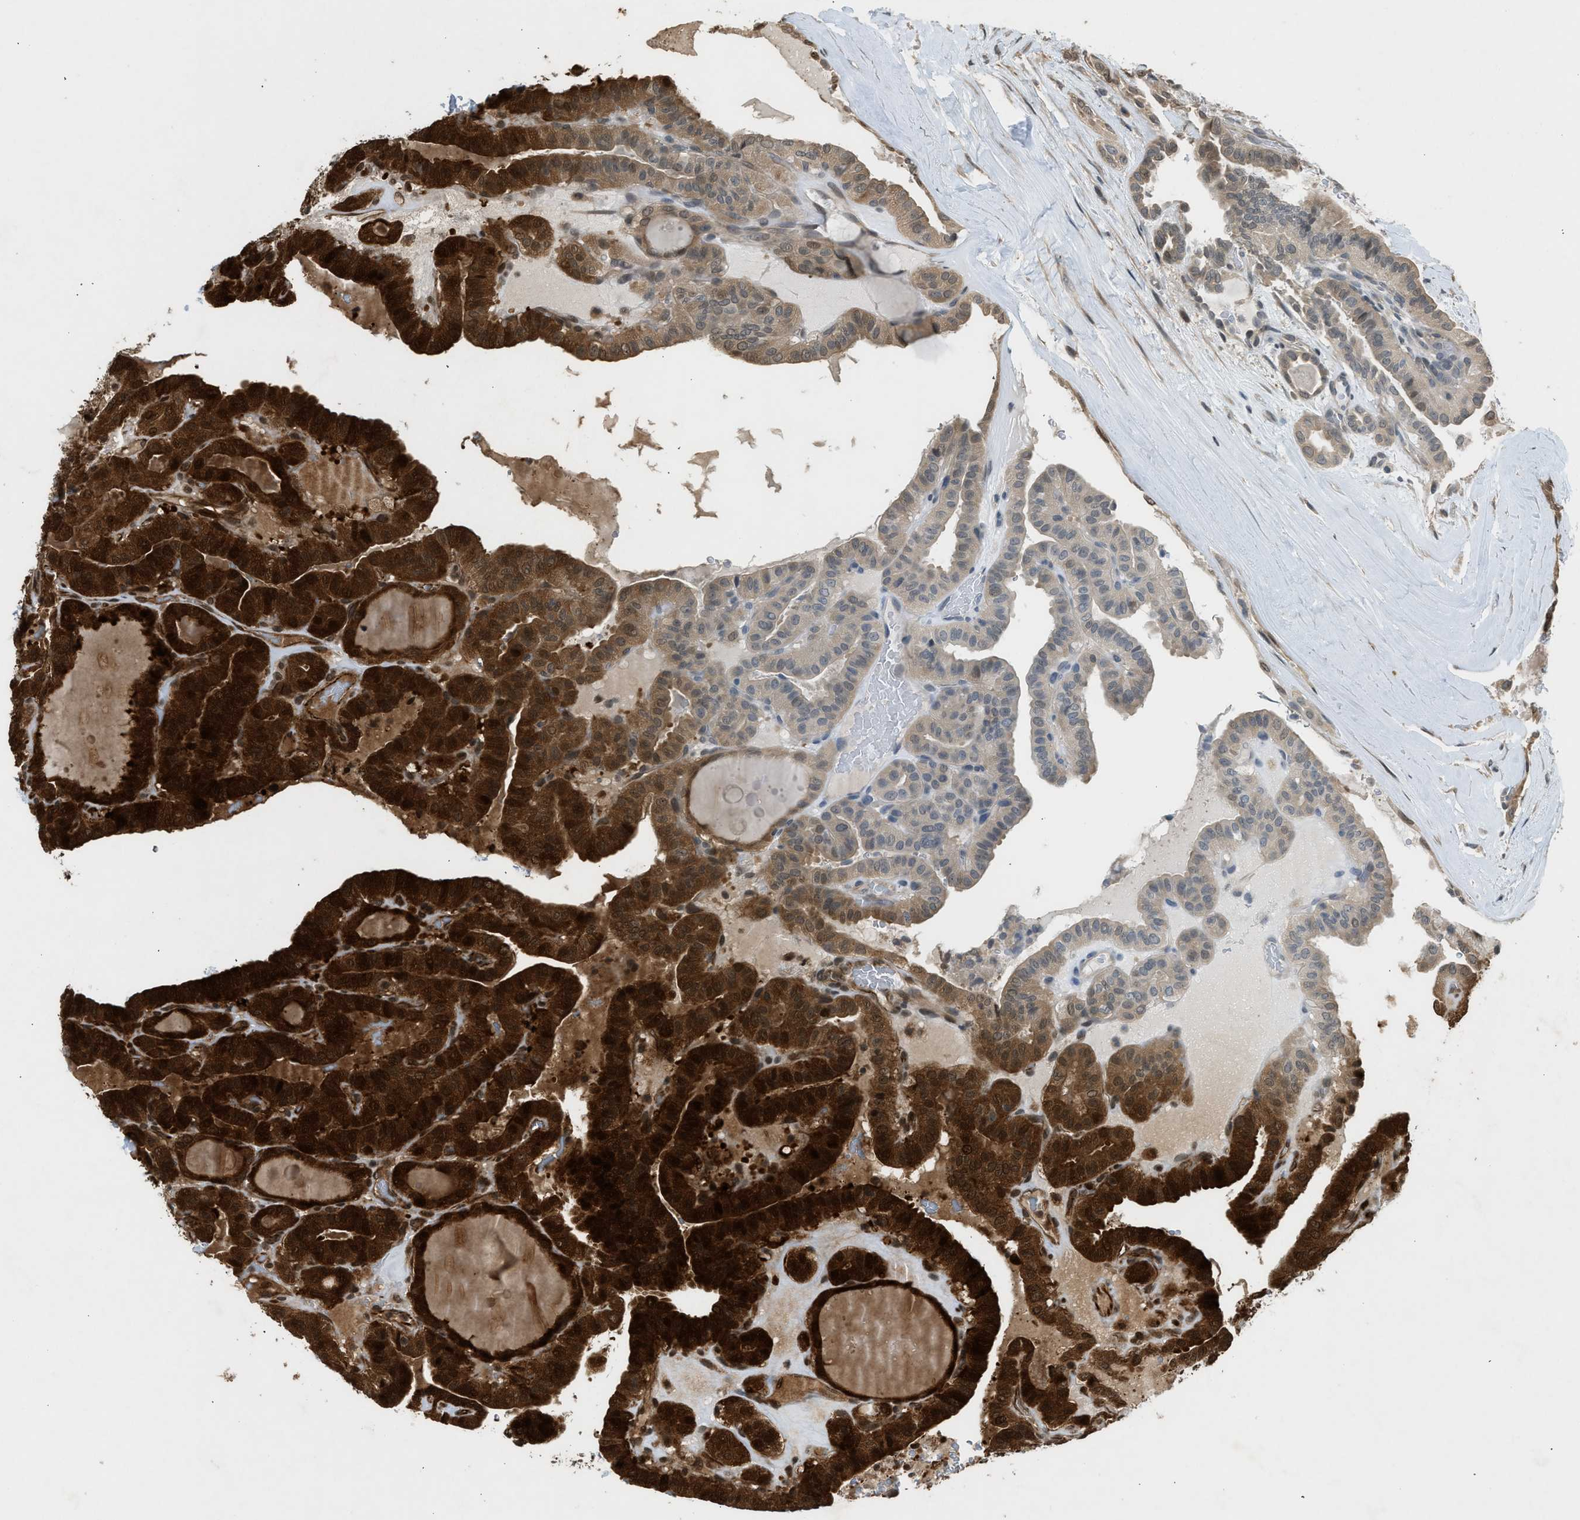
{"staining": {"intensity": "strong", "quantity": "25%-75%", "location": "cytoplasmic/membranous,nuclear"}, "tissue": "thyroid cancer", "cell_type": "Tumor cells", "image_type": "cancer", "snomed": [{"axis": "morphology", "description": "Papillary adenocarcinoma, NOS"}, {"axis": "topography", "description": "Thyroid gland"}], "caption": "About 25%-75% of tumor cells in human thyroid cancer demonstrate strong cytoplasmic/membranous and nuclear protein staining as visualized by brown immunohistochemical staining.", "gene": "TXNL1", "patient": {"sex": "male", "age": 77}}